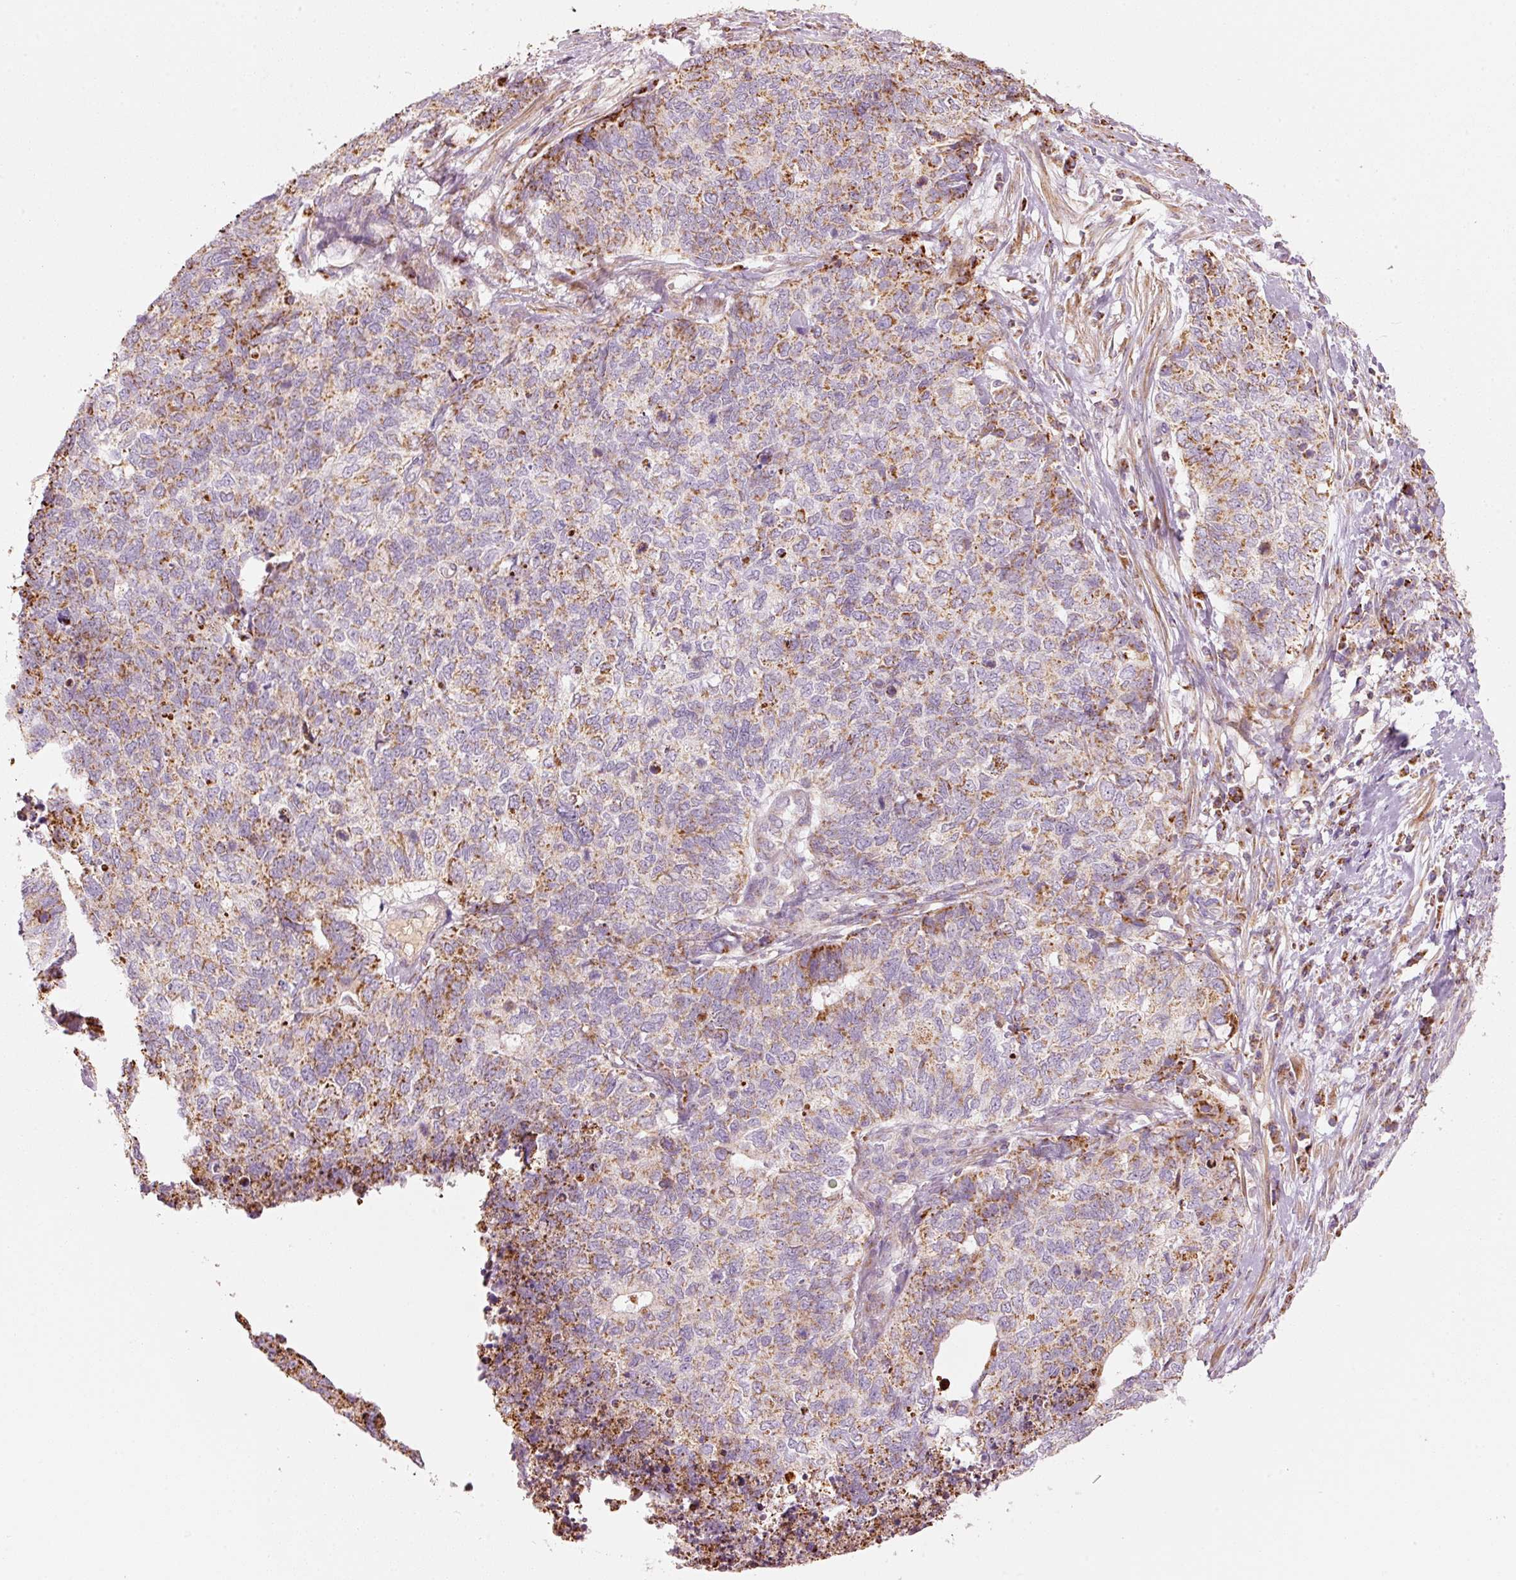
{"staining": {"intensity": "moderate", "quantity": "25%-75%", "location": "cytoplasmic/membranous"}, "tissue": "cervical cancer", "cell_type": "Tumor cells", "image_type": "cancer", "snomed": [{"axis": "morphology", "description": "Squamous cell carcinoma, NOS"}, {"axis": "topography", "description": "Cervix"}], "caption": "Moderate cytoplasmic/membranous expression is present in about 25%-75% of tumor cells in squamous cell carcinoma (cervical).", "gene": "C17orf98", "patient": {"sex": "female", "age": 63}}